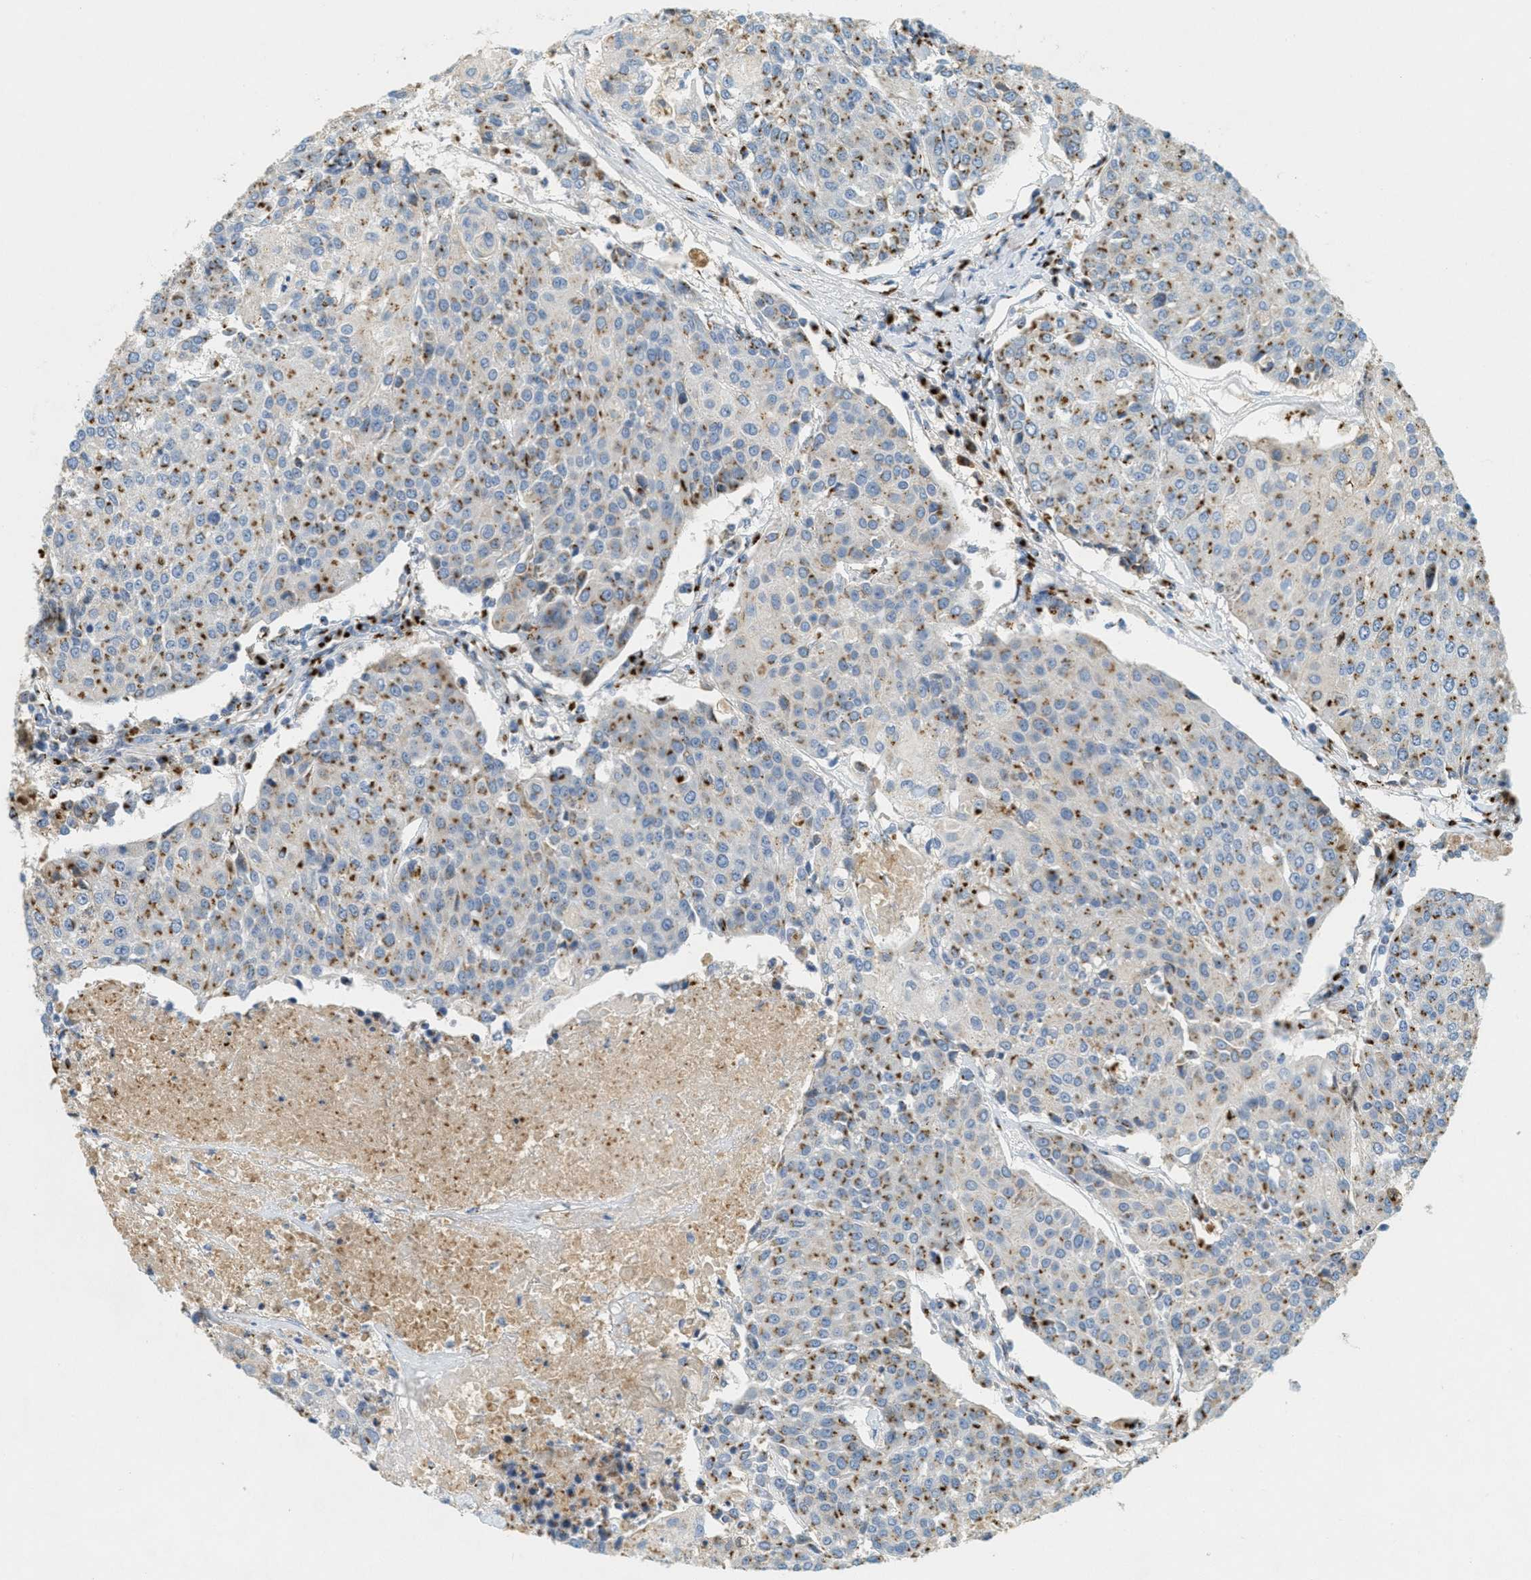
{"staining": {"intensity": "moderate", "quantity": "25%-75%", "location": "cytoplasmic/membranous"}, "tissue": "urothelial cancer", "cell_type": "Tumor cells", "image_type": "cancer", "snomed": [{"axis": "morphology", "description": "Urothelial carcinoma, High grade"}, {"axis": "topography", "description": "Urinary bladder"}], "caption": "DAB immunohistochemical staining of urothelial cancer shows moderate cytoplasmic/membranous protein positivity in approximately 25%-75% of tumor cells. (DAB (3,3'-diaminobenzidine) IHC, brown staining for protein, blue staining for nuclei).", "gene": "ENTPD4", "patient": {"sex": "female", "age": 85}}